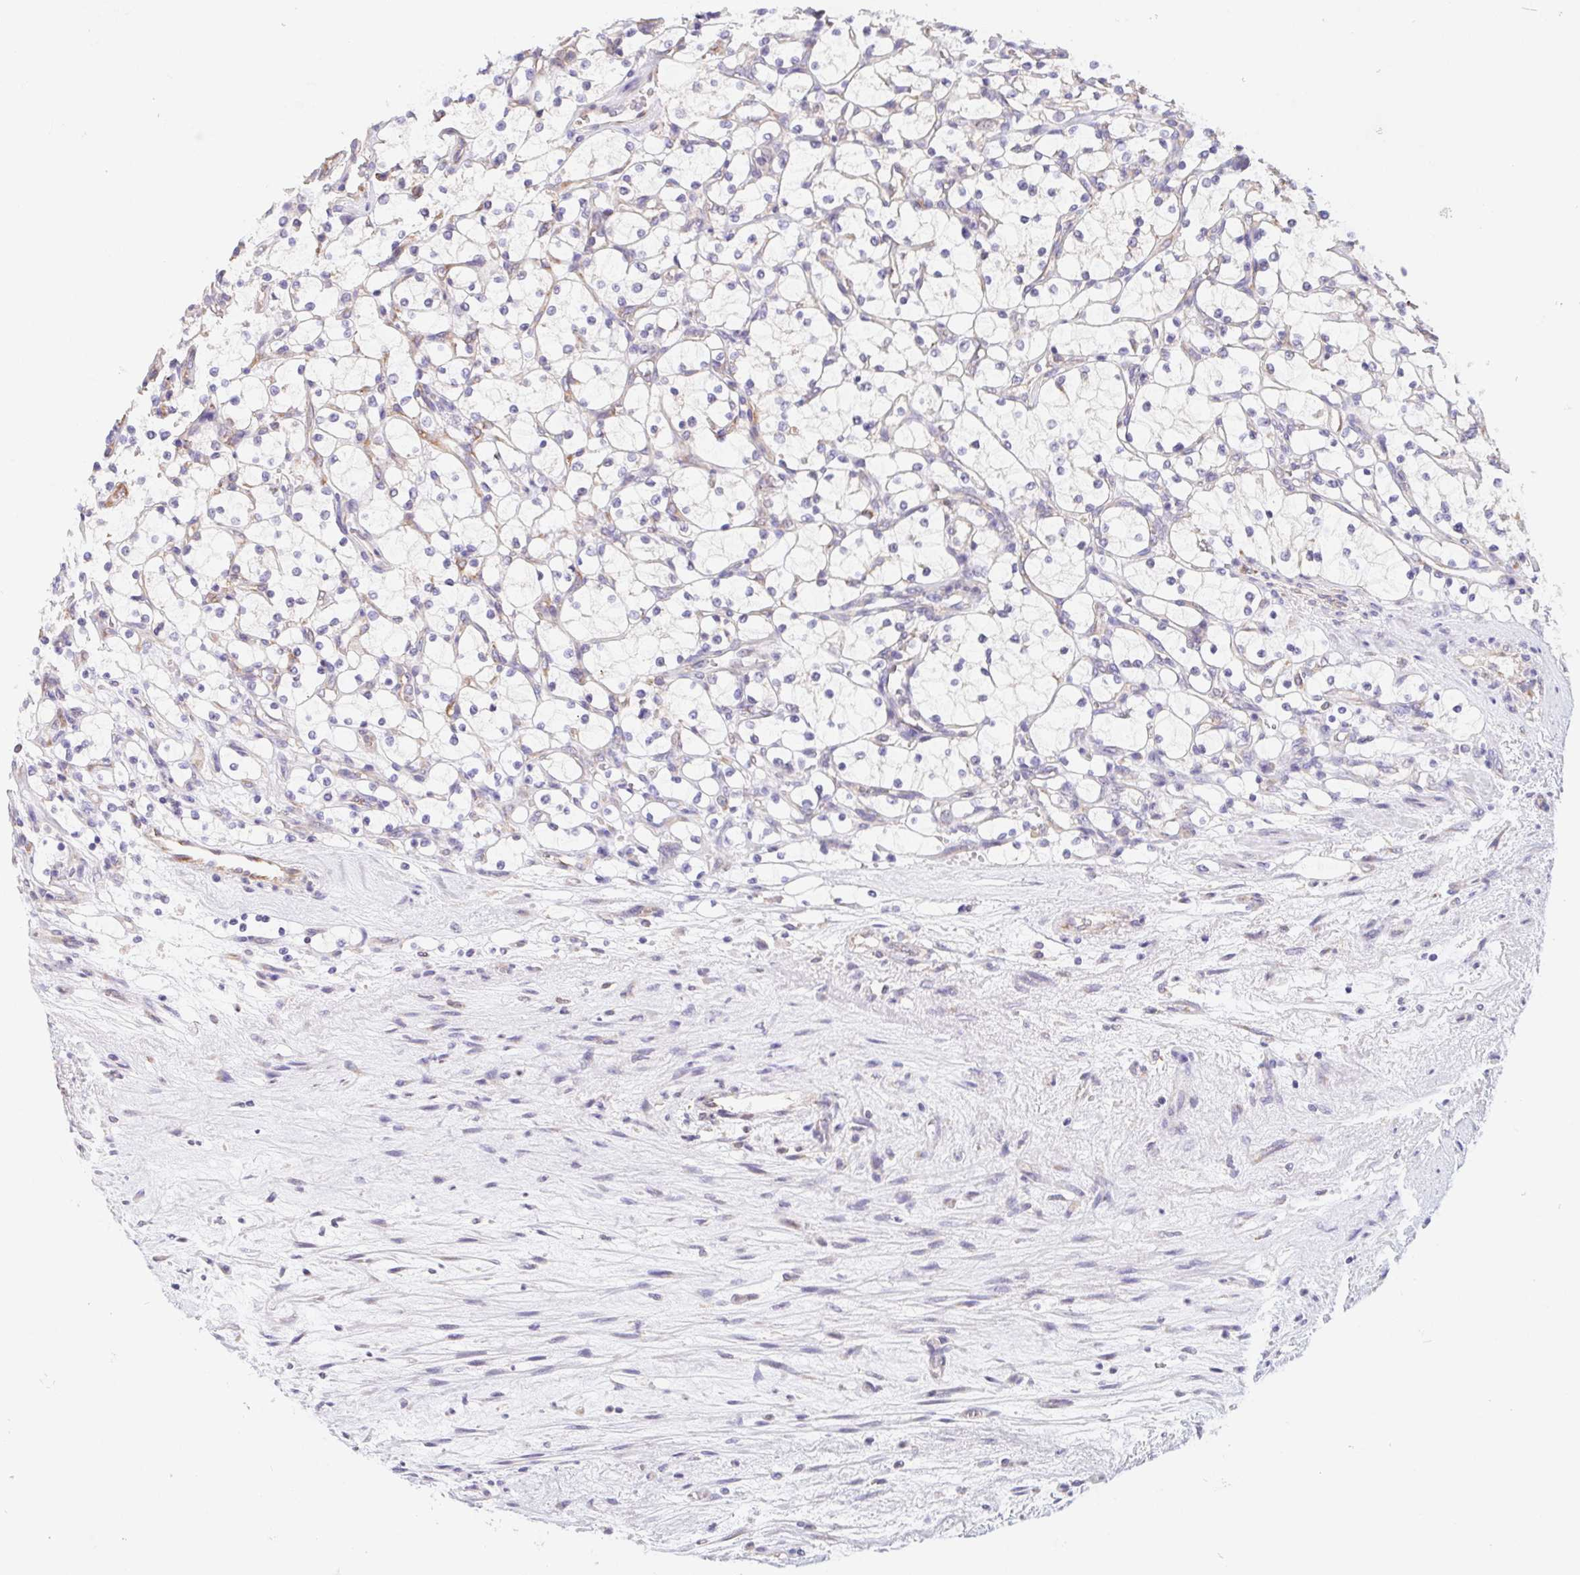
{"staining": {"intensity": "negative", "quantity": "none", "location": "none"}, "tissue": "renal cancer", "cell_type": "Tumor cells", "image_type": "cancer", "snomed": [{"axis": "morphology", "description": "Adenocarcinoma, NOS"}, {"axis": "topography", "description": "Kidney"}], "caption": "Tumor cells are negative for protein expression in human renal cancer (adenocarcinoma).", "gene": "ADAM8", "patient": {"sex": "female", "age": 69}}